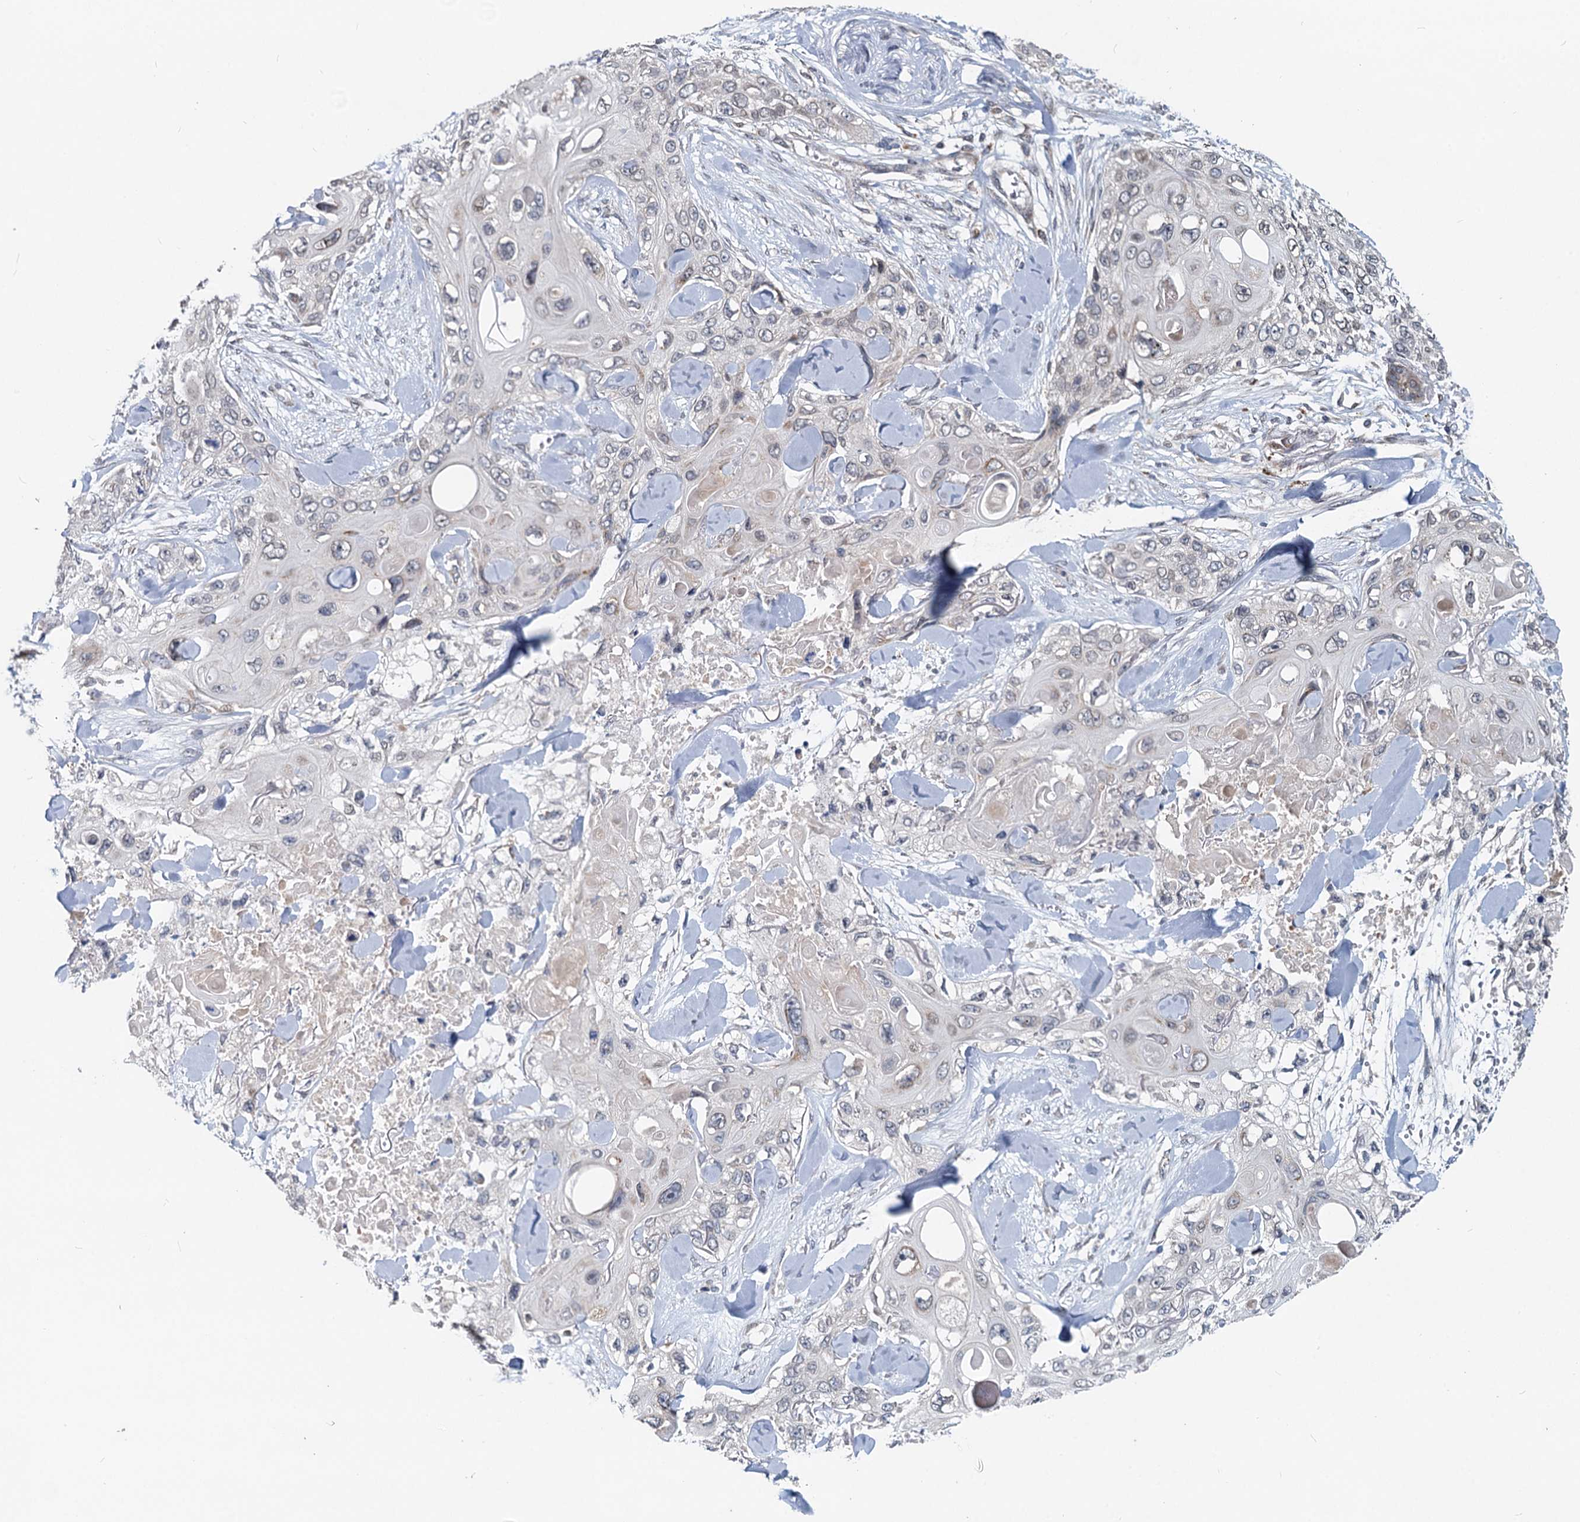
{"staining": {"intensity": "negative", "quantity": "none", "location": "none"}, "tissue": "skin cancer", "cell_type": "Tumor cells", "image_type": "cancer", "snomed": [{"axis": "morphology", "description": "Normal tissue, NOS"}, {"axis": "morphology", "description": "Squamous cell carcinoma, NOS"}, {"axis": "topography", "description": "Skin"}], "caption": "High magnification brightfield microscopy of skin cancer stained with DAB (brown) and counterstained with hematoxylin (blue): tumor cells show no significant positivity.", "gene": "RITA1", "patient": {"sex": "male", "age": 72}}